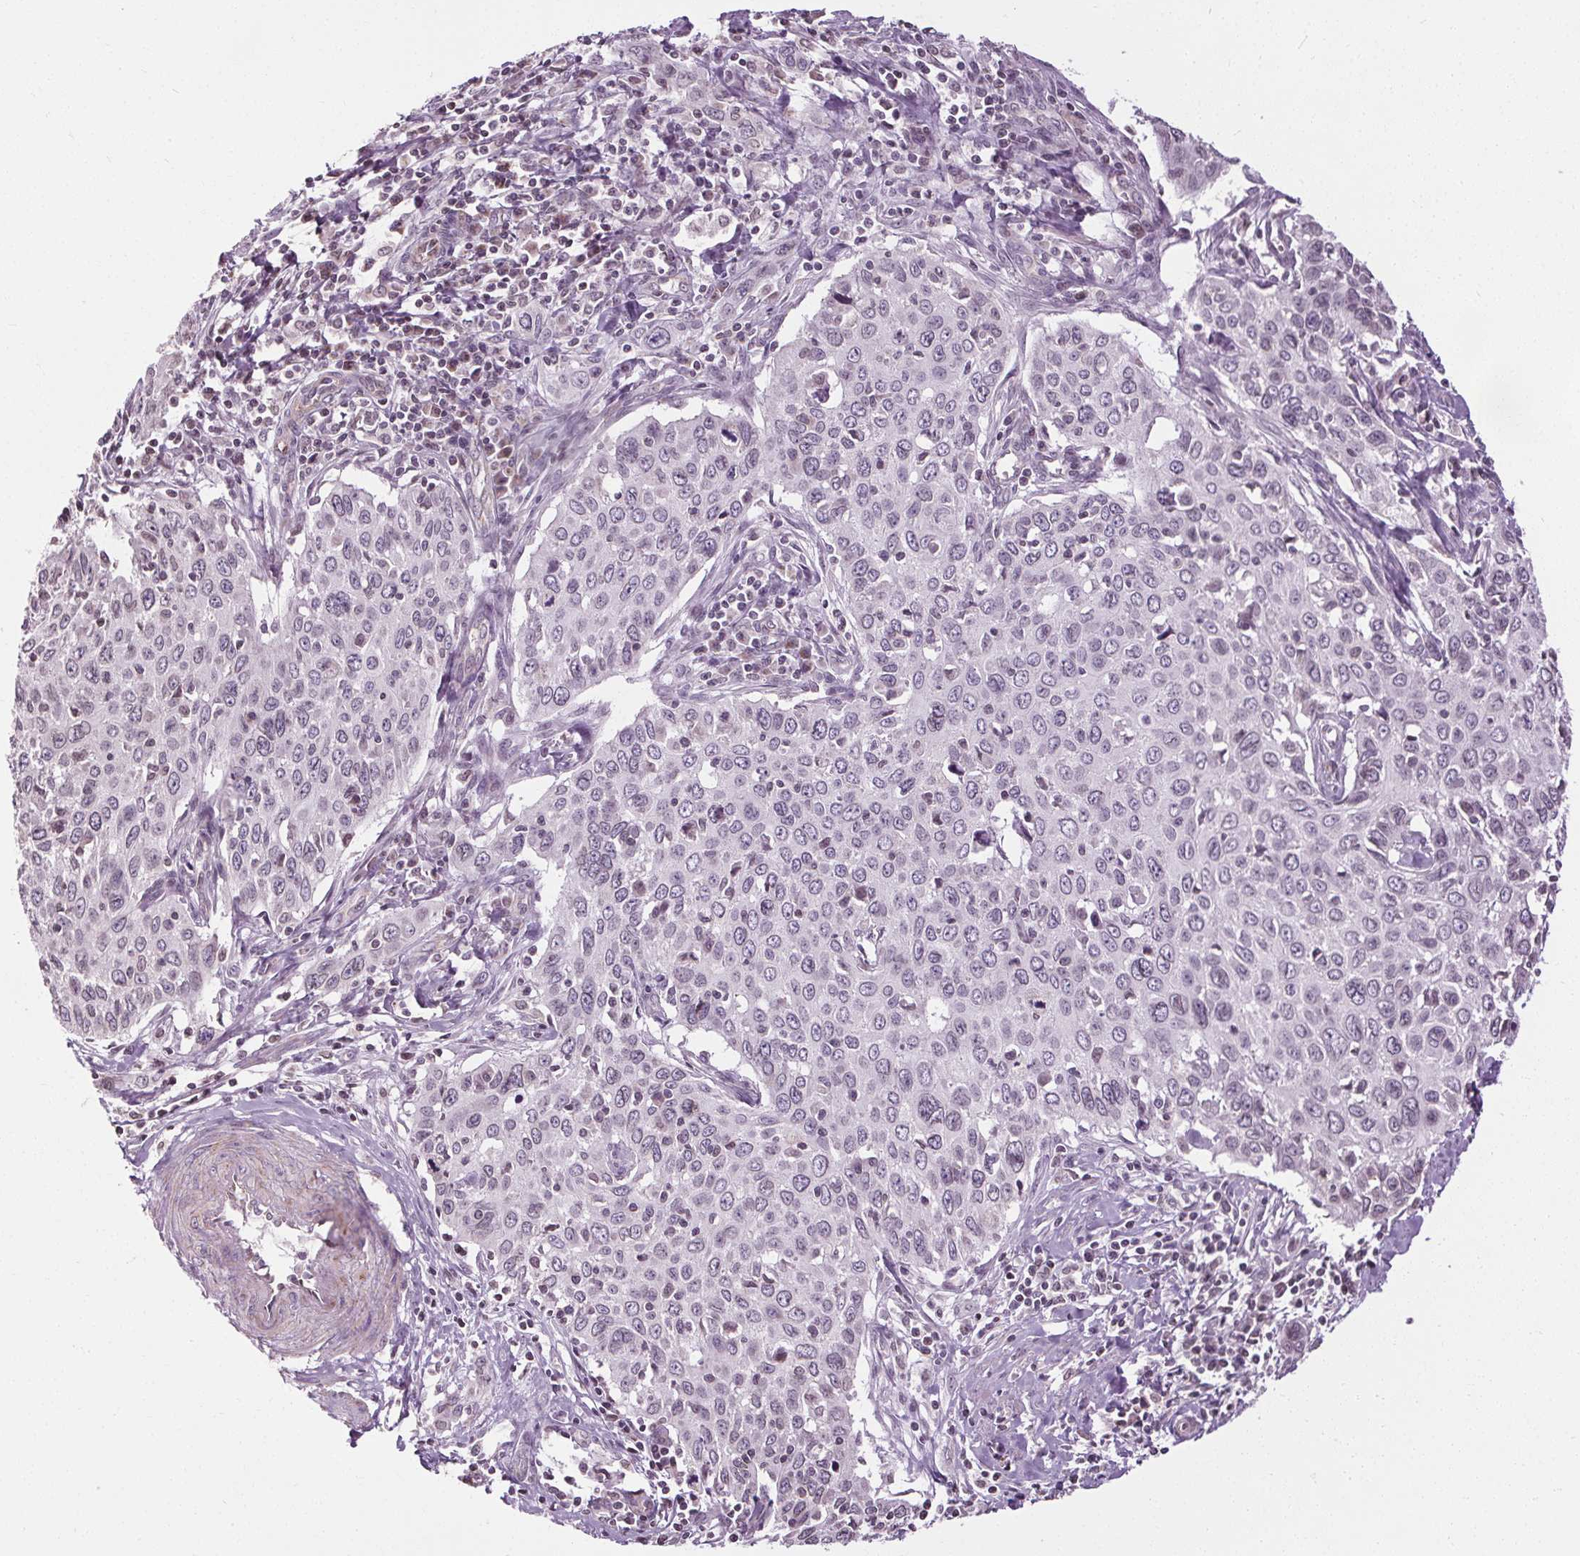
{"staining": {"intensity": "weak", "quantity": "<25%", "location": "nuclear"}, "tissue": "cervical cancer", "cell_type": "Tumor cells", "image_type": "cancer", "snomed": [{"axis": "morphology", "description": "Squamous cell carcinoma, NOS"}, {"axis": "topography", "description": "Cervix"}], "caption": "Immunohistochemistry (IHC) image of human cervical squamous cell carcinoma stained for a protein (brown), which shows no expression in tumor cells.", "gene": "LFNG", "patient": {"sex": "female", "age": 38}}